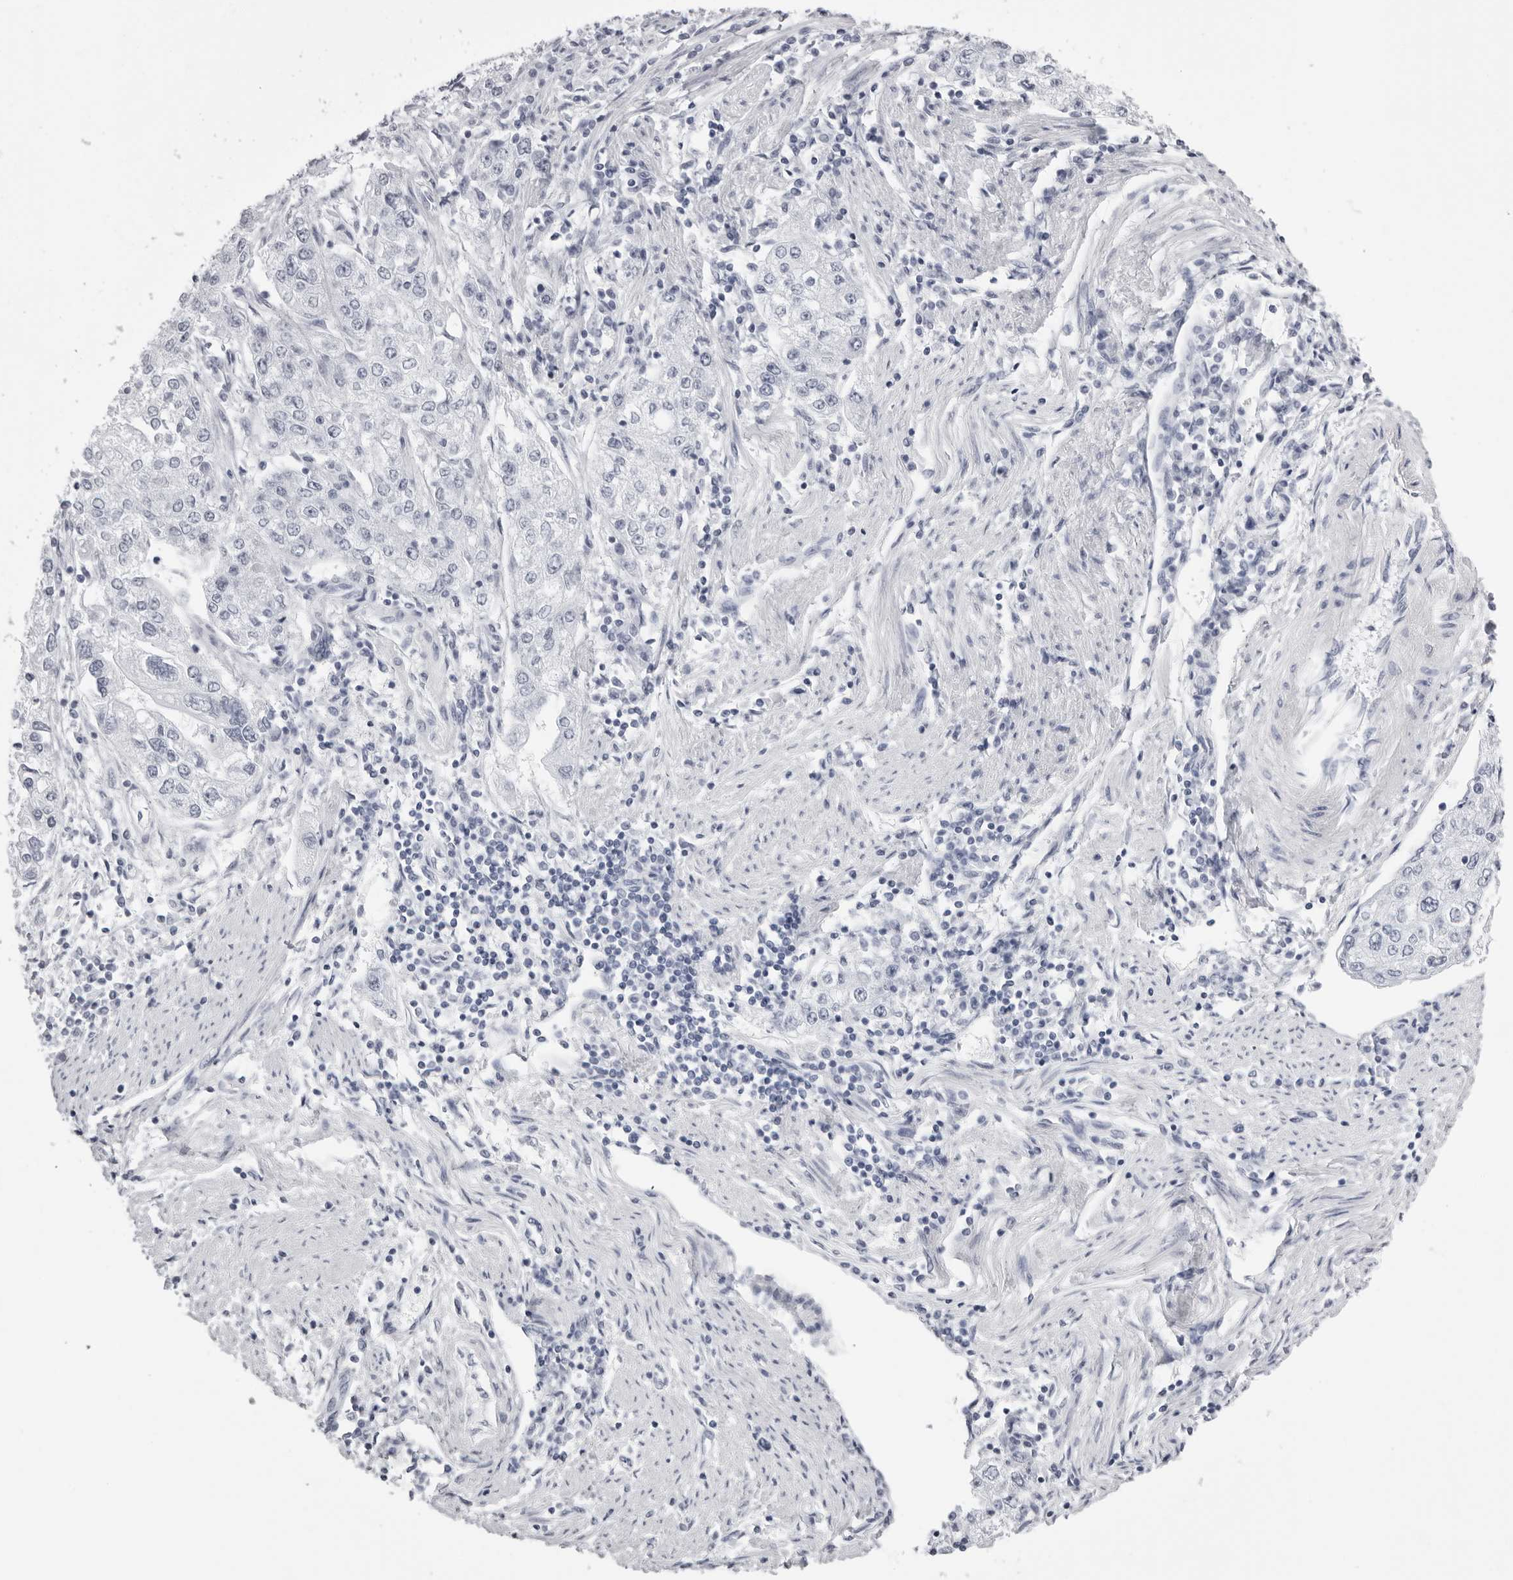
{"staining": {"intensity": "negative", "quantity": "none", "location": "none"}, "tissue": "endometrial cancer", "cell_type": "Tumor cells", "image_type": "cancer", "snomed": [{"axis": "morphology", "description": "Adenocarcinoma, NOS"}, {"axis": "topography", "description": "Endometrium"}], "caption": "Tumor cells are negative for protein expression in human endometrial adenocarcinoma.", "gene": "RHO", "patient": {"sex": "female", "age": 49}}